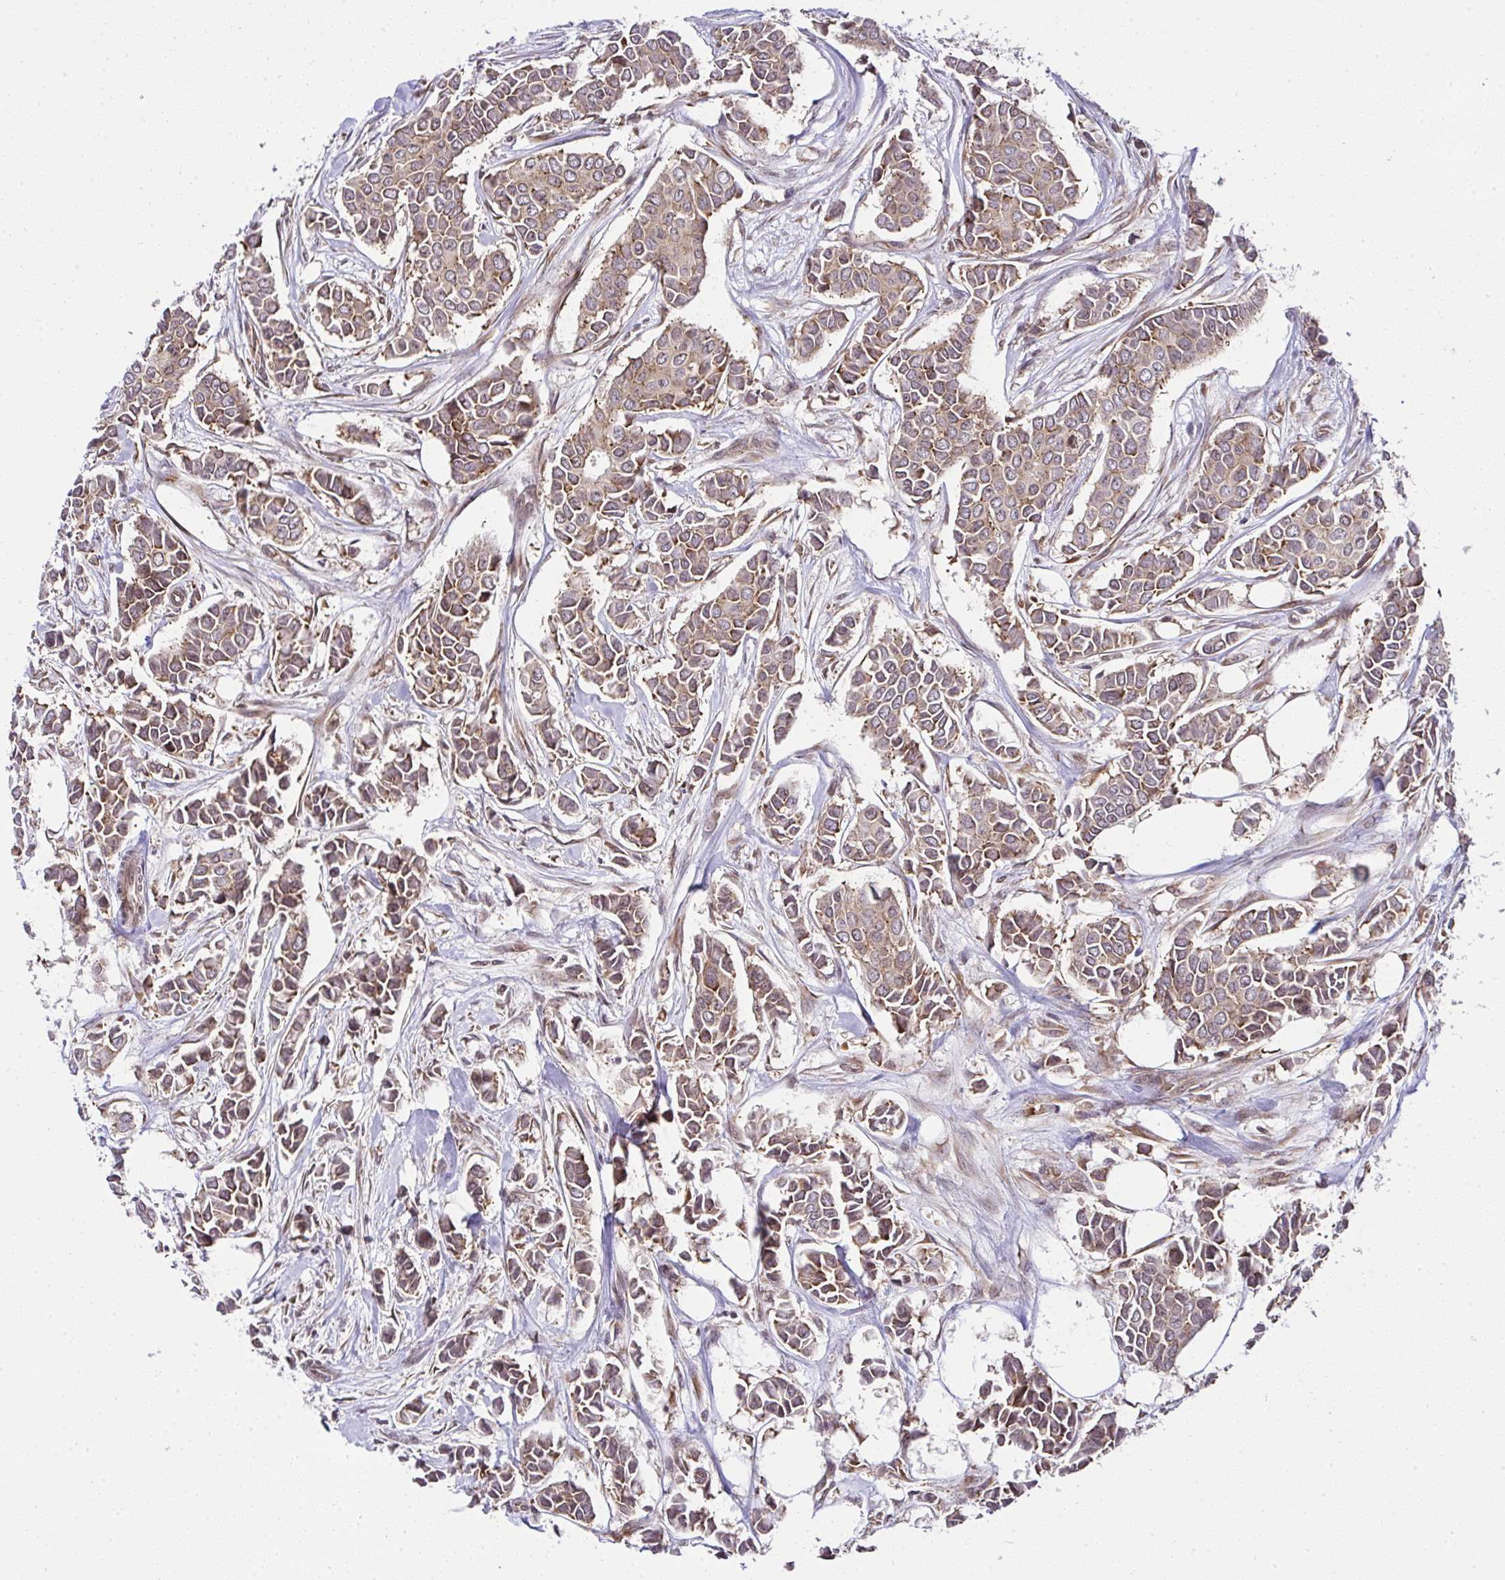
{"staining": {"intensity": "moderate", "quantity": ">75%", "location": "cytoplasmic/membranous"}, "tissue": "breast cancer", "cell_type": "Tumor cells", "image_type": "cancer", "snomed": [{"axis": "morphology", "description": "Duct carcinoma"}, {"axis": "topography", "description": "Breast"}], "caption": "Immunohistochemistry histopathology image of neoplastic tissue: breast cancer stained using IHC exhibits medium levels of moderate protein expression localized specifically in the cytoplasmic/membranous of tumor cells, appearing as a cytoplasmic/membranous brown color.", "gene": "RPS7", "patient": {"sex": "female", "age": 84}}